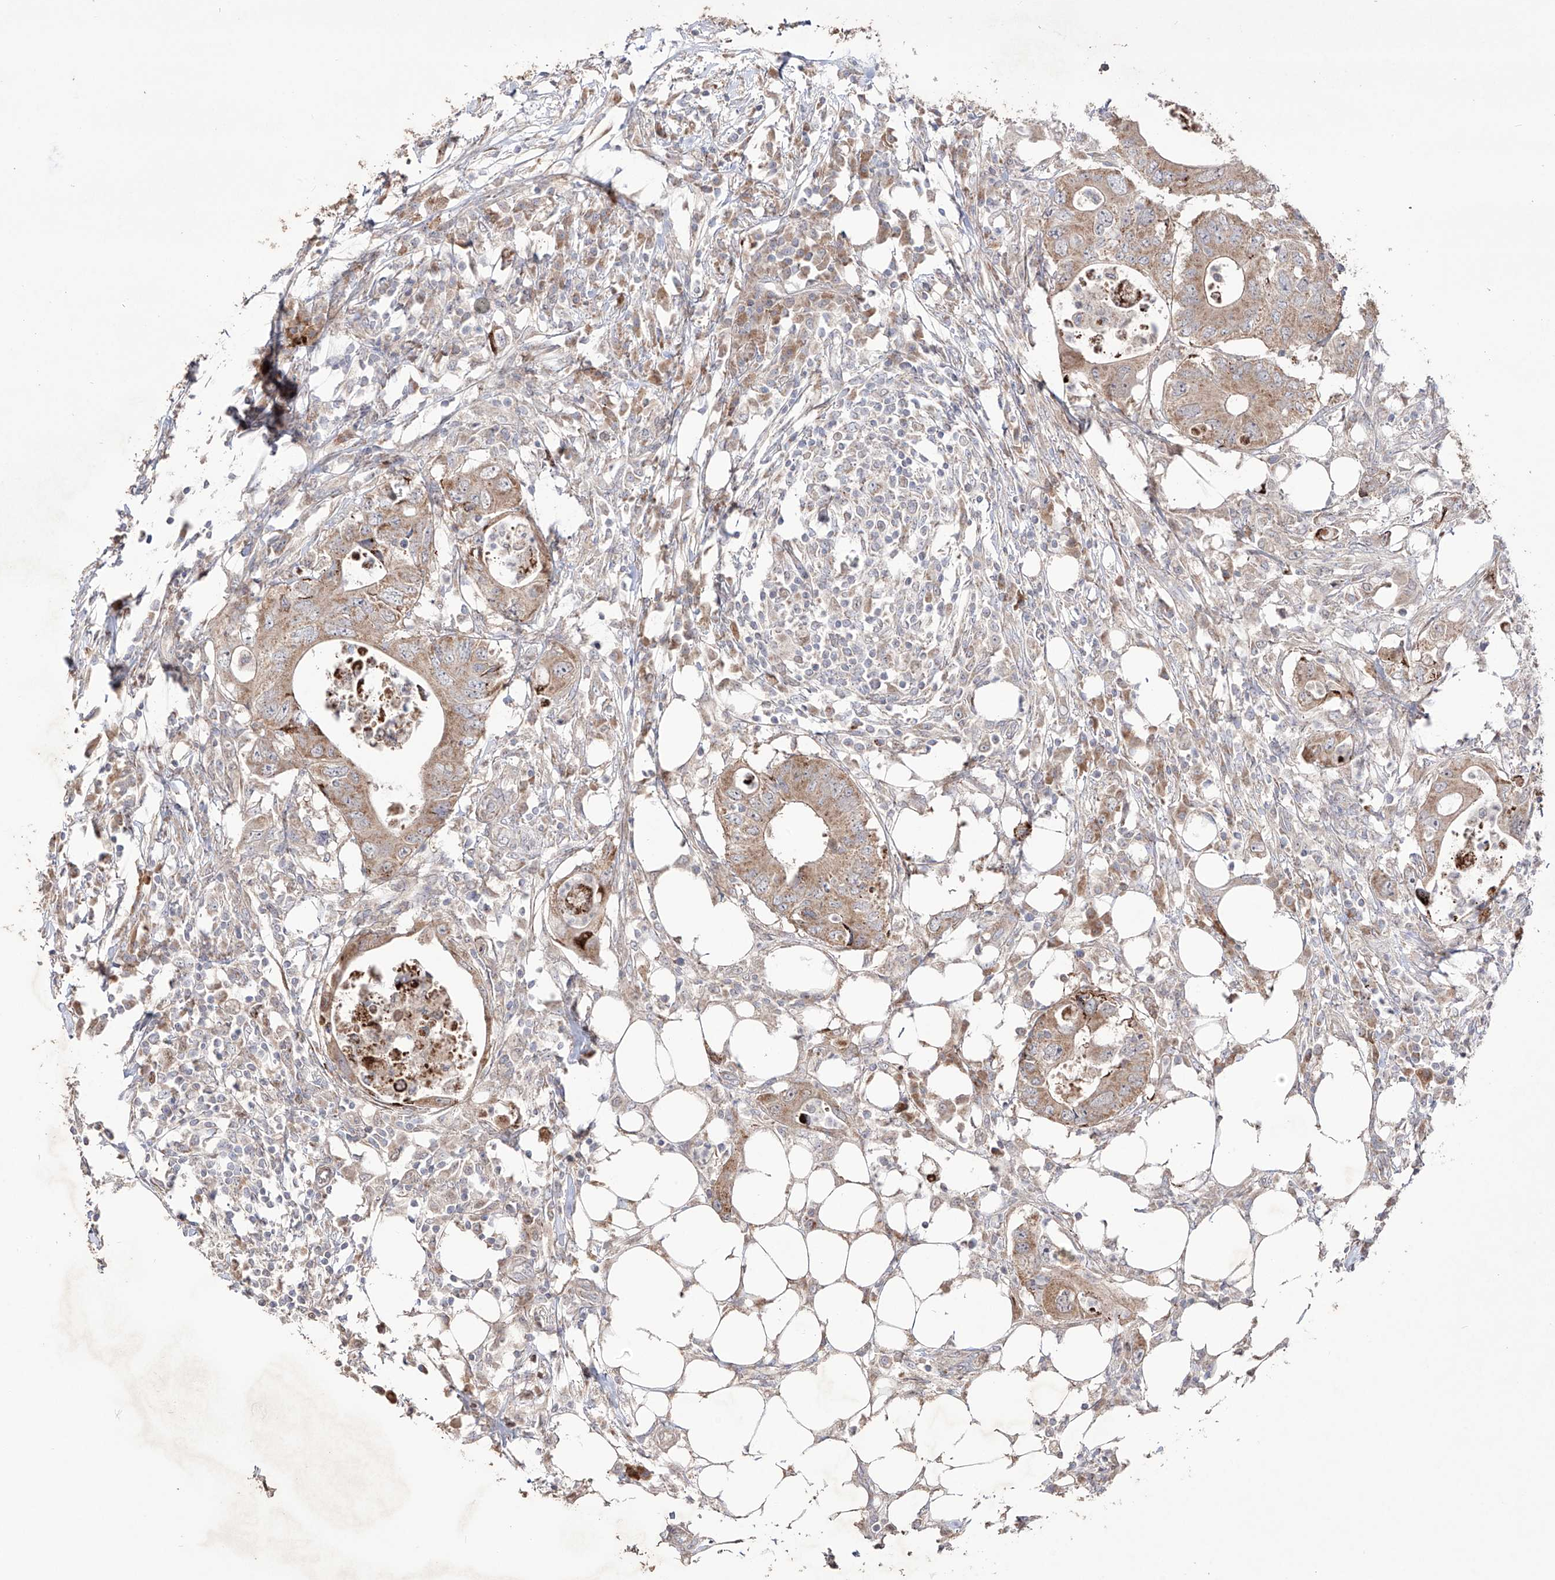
{"staining": {"intensity": "moderate", "quantity": ">75%", "location": "cytoplasmic/membranous"}, "tissue": "colorectal cancer", "cell_type": "Tumor cells", "image_type": "cancer", "snomed": [{"axis": "morphology", "description": "Adenocarcinoma, NOS"}, {"axis": "topography", "description": "Colon"}], "caption": "Protein expression analysis of adenocarcinoma (colorectal) displays moderate cytoplasmic/membranous staining in approximately >75% of tumor cells. (DAB IHC with brightfield microscopy, high magnification).", "gene": "YKT6", "patient": {"sex": "male", "age": 71}}